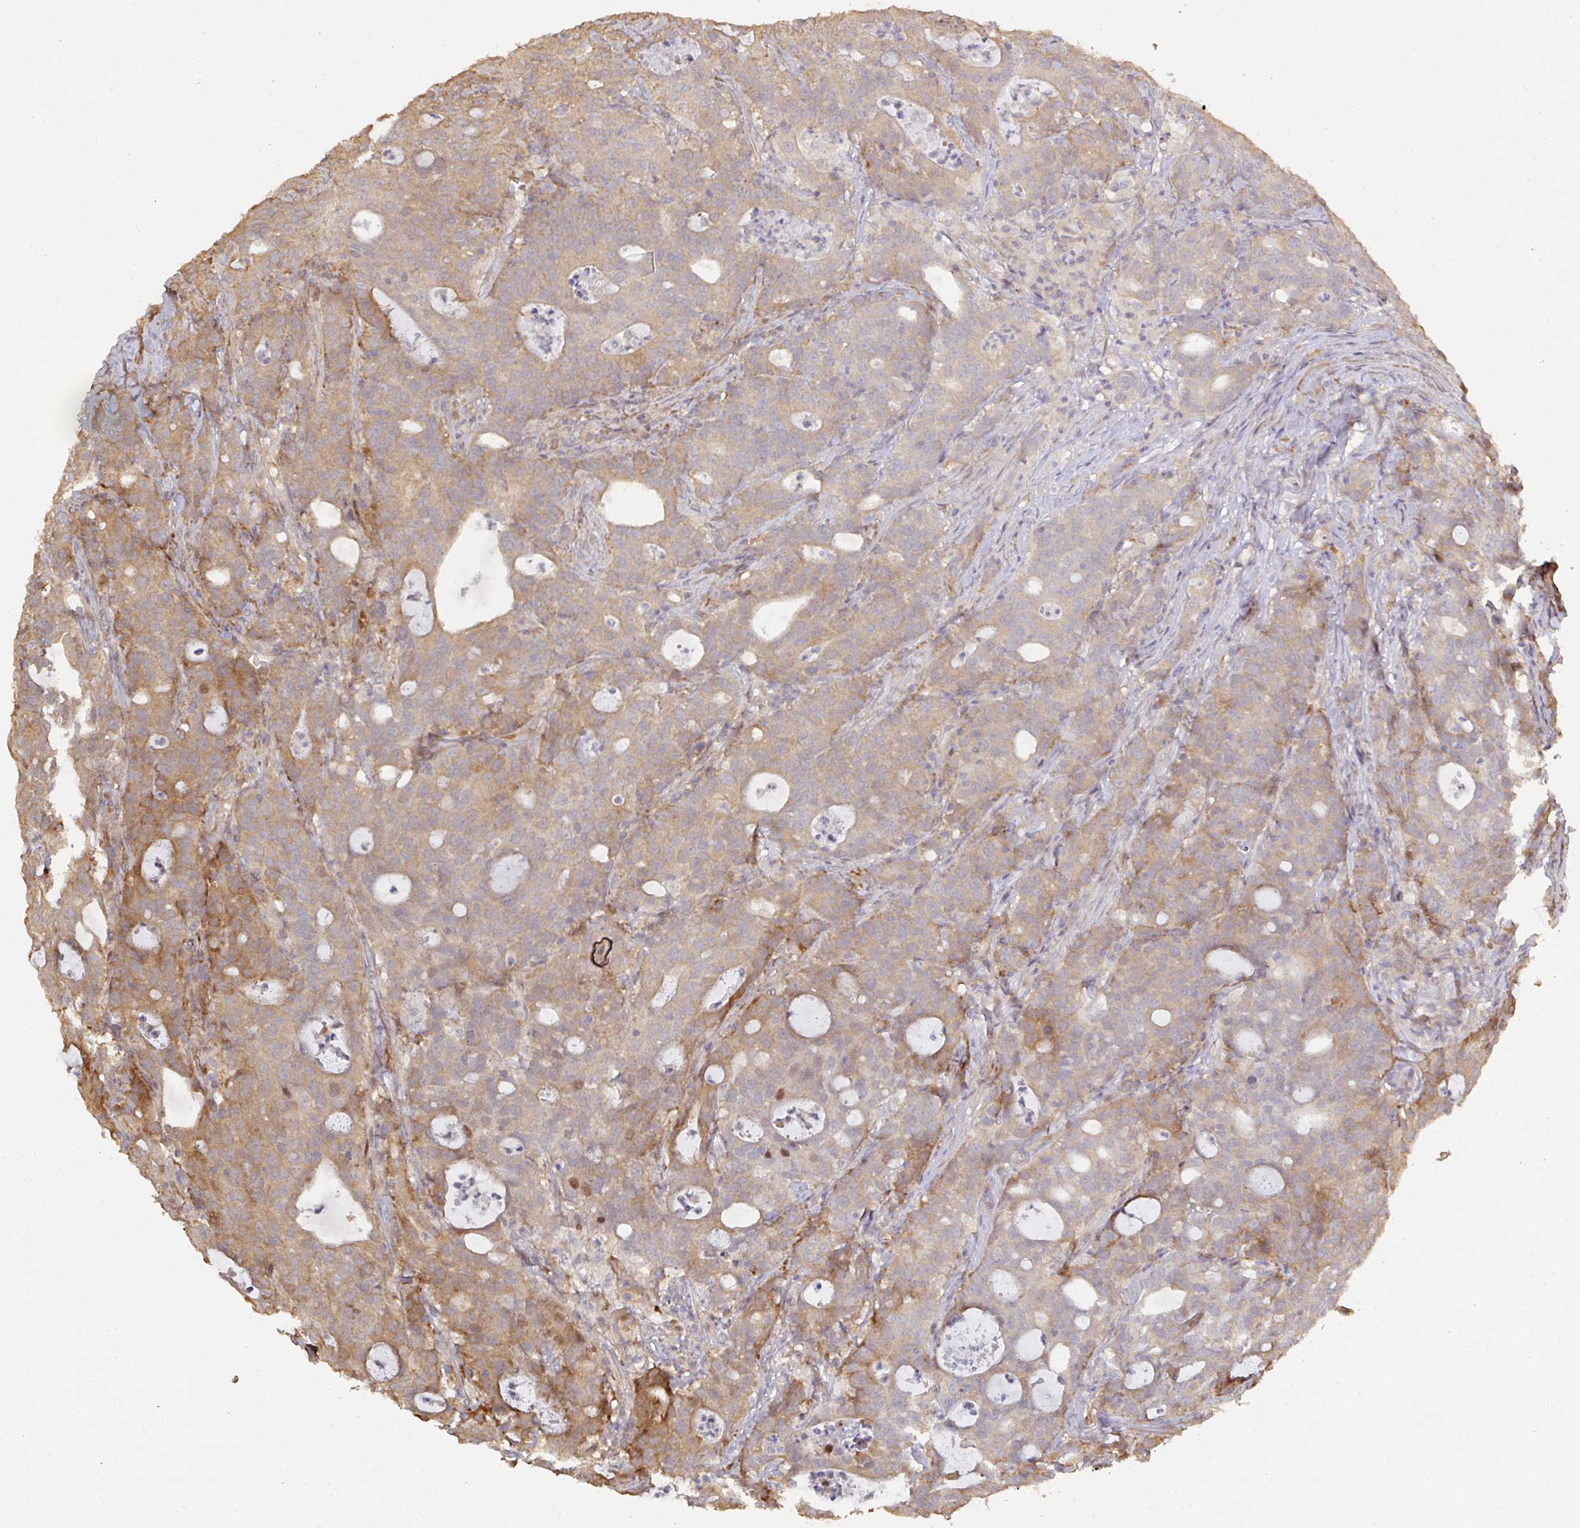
{"staining": {"intensity": "moderate", "quantity": "25%-75%", "location": "cytoplasmic/membranous,nuclear"}, "tissue": "colorectal cancer", "cell_type": "Tumor cells", "image_type": "cancer", "snomed": [{"axis": "morphology", "description": "Adenocarcinoma, NOS"}, {"axis": "topography", "description": "Colon"}], "caption": "Immunohistochemical staining of human colorectal adenocarcinoma shows moderate cytoplasmic/membranous and nuclear protein staining in approximately 25%-75% of tumor cells. (Stains: DAB in brown, nuclei in blue, Microscopy: brightfield microscopy at high magnification).", "gene": "CA7", "patient": {"sex": "male", "age": 83}}